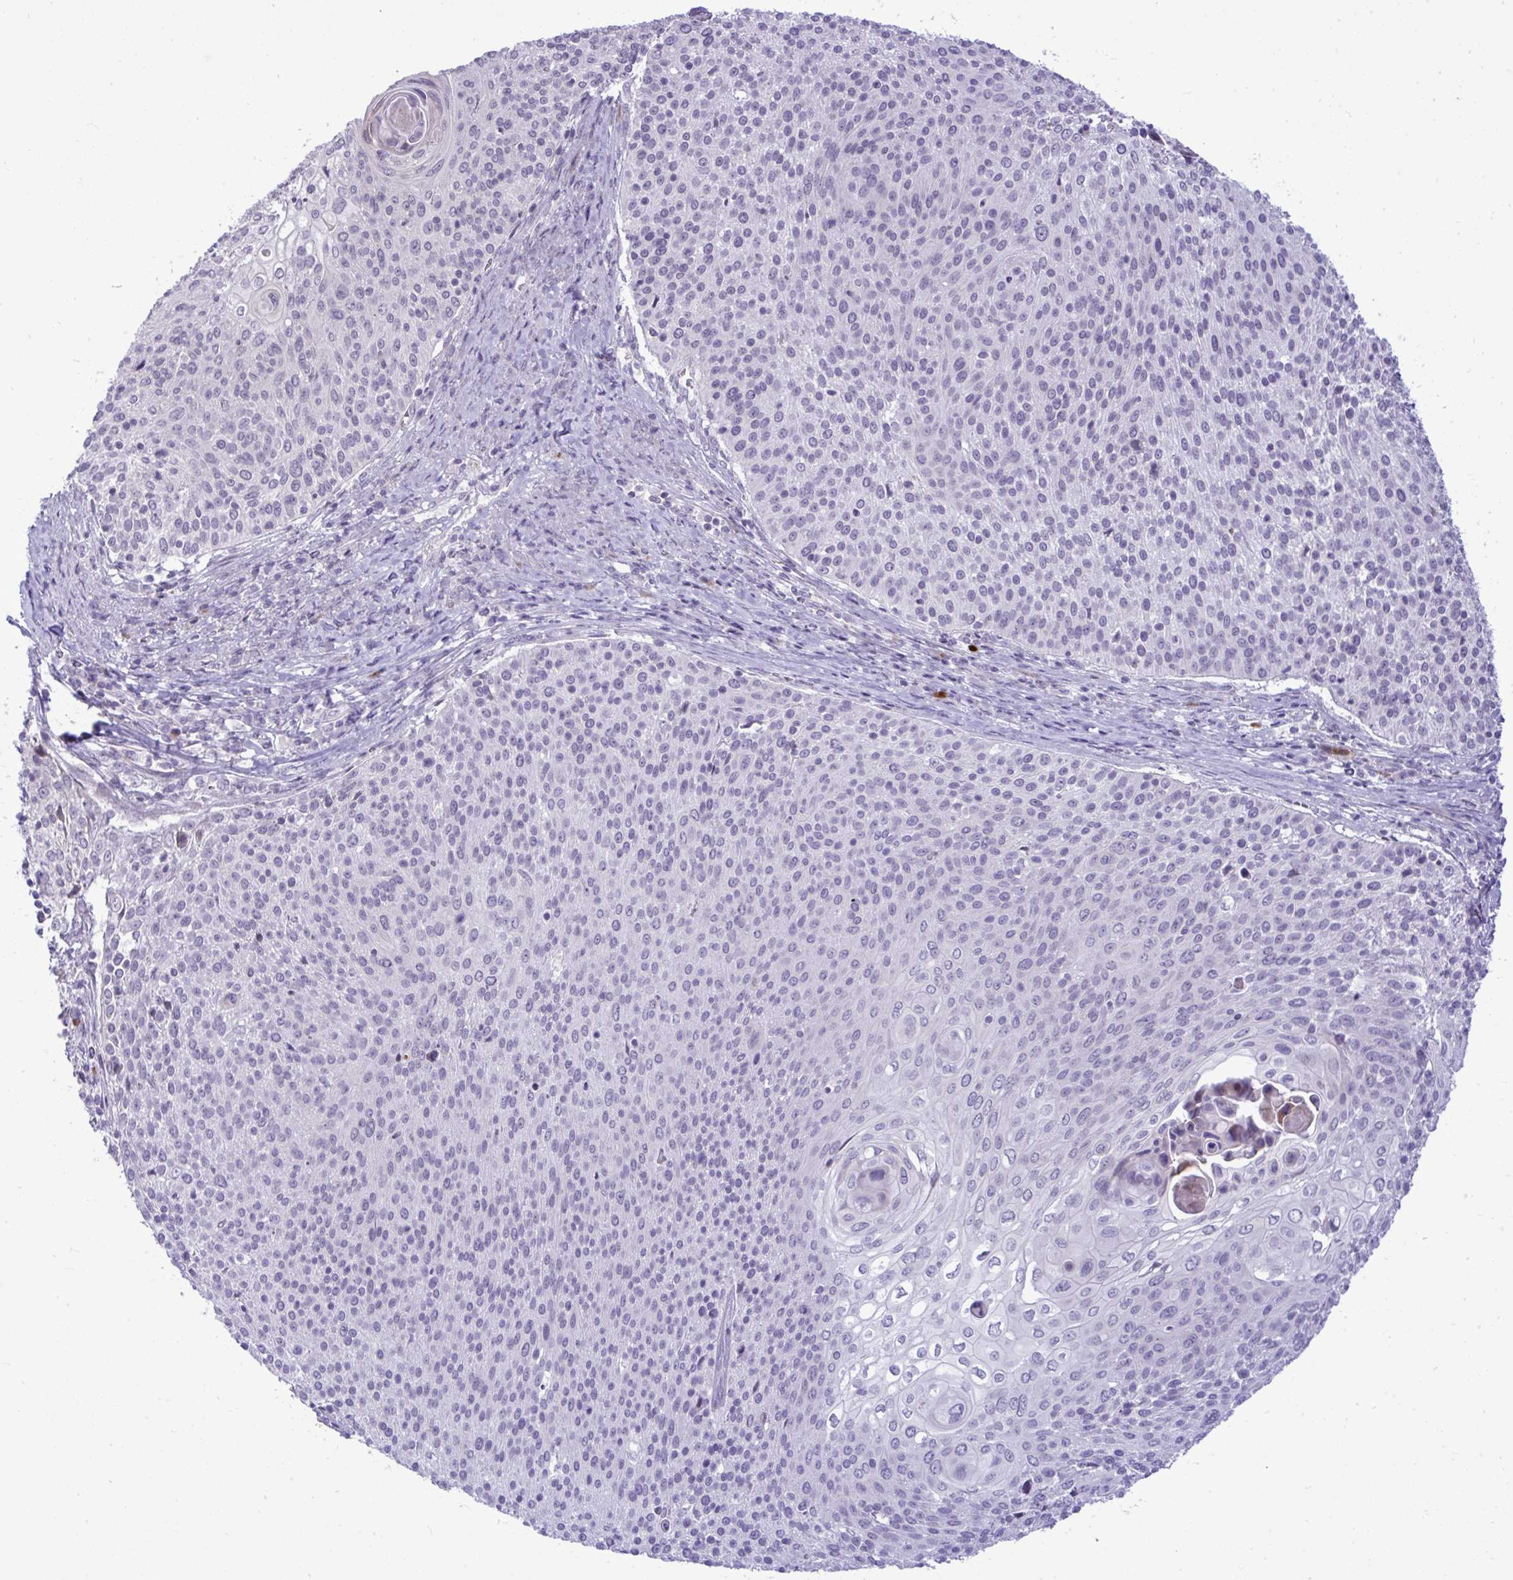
{"staining": {"intensity": "negative", "quantity": "none", "location": "none"}, "tissue": "cervical cancer", "cell_type": "Tumor cells", "image_type": "cancer", "snomed": [{"axis": "morphology", "description": "Squamous cell carcinoma, NOS"}, {"axis": "topography", "description": "Cervix"}], "caption": "Human cervical cancer (squamous cell carcinoma) stained for a protein using immunohistochemistry (IHC) shows no expression in tumor cells.", "gene": "SPAG1", "patient": {"sex": "female", "age": 31}}